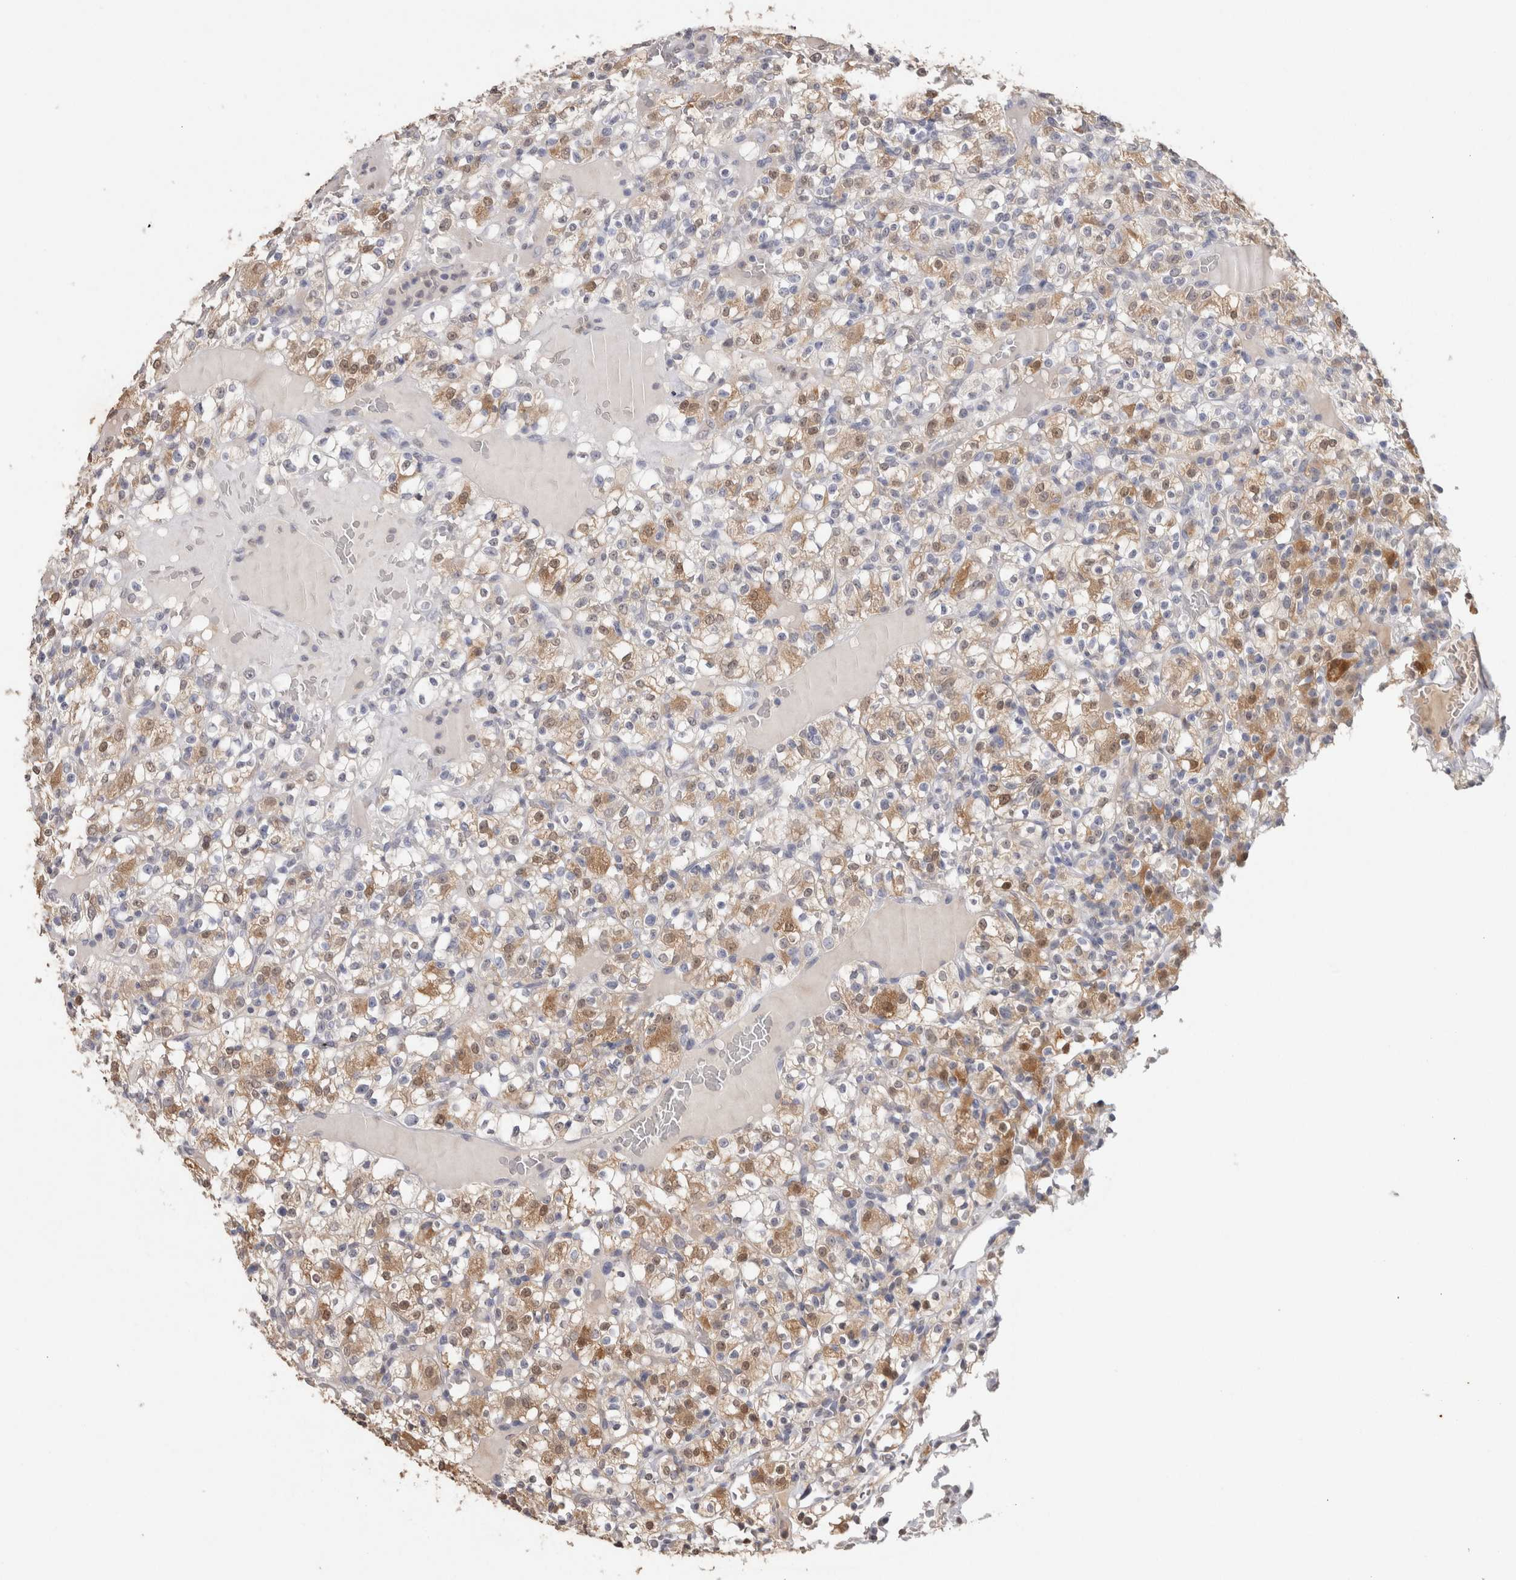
{"staining": {"intensity": "moderate", "quantity": "25%-75%", "location": "cytoplasmic/membranous,nuclear"}, "tissue": "renal cancer", "cell_type": "Tumor cells", "image_type": "cancer", "snomed": [{"axis": "morphology", "description": "Normal tissue, NOS"}, {"axis": "morphology", "description": "Adenocarcinoma, NOS"}, {"axis": "topography", "description": "Kidney"}], "caption": "Adenocarcinoma (renal) was stained to show a protein in brown. There is medium levels of moderate cytoplasmic/membranous and nuclear staining in approximately 25%-75% of tumor cells.", "gene": "LGALS2", "patient": {"sex": "female", "age": 72}}